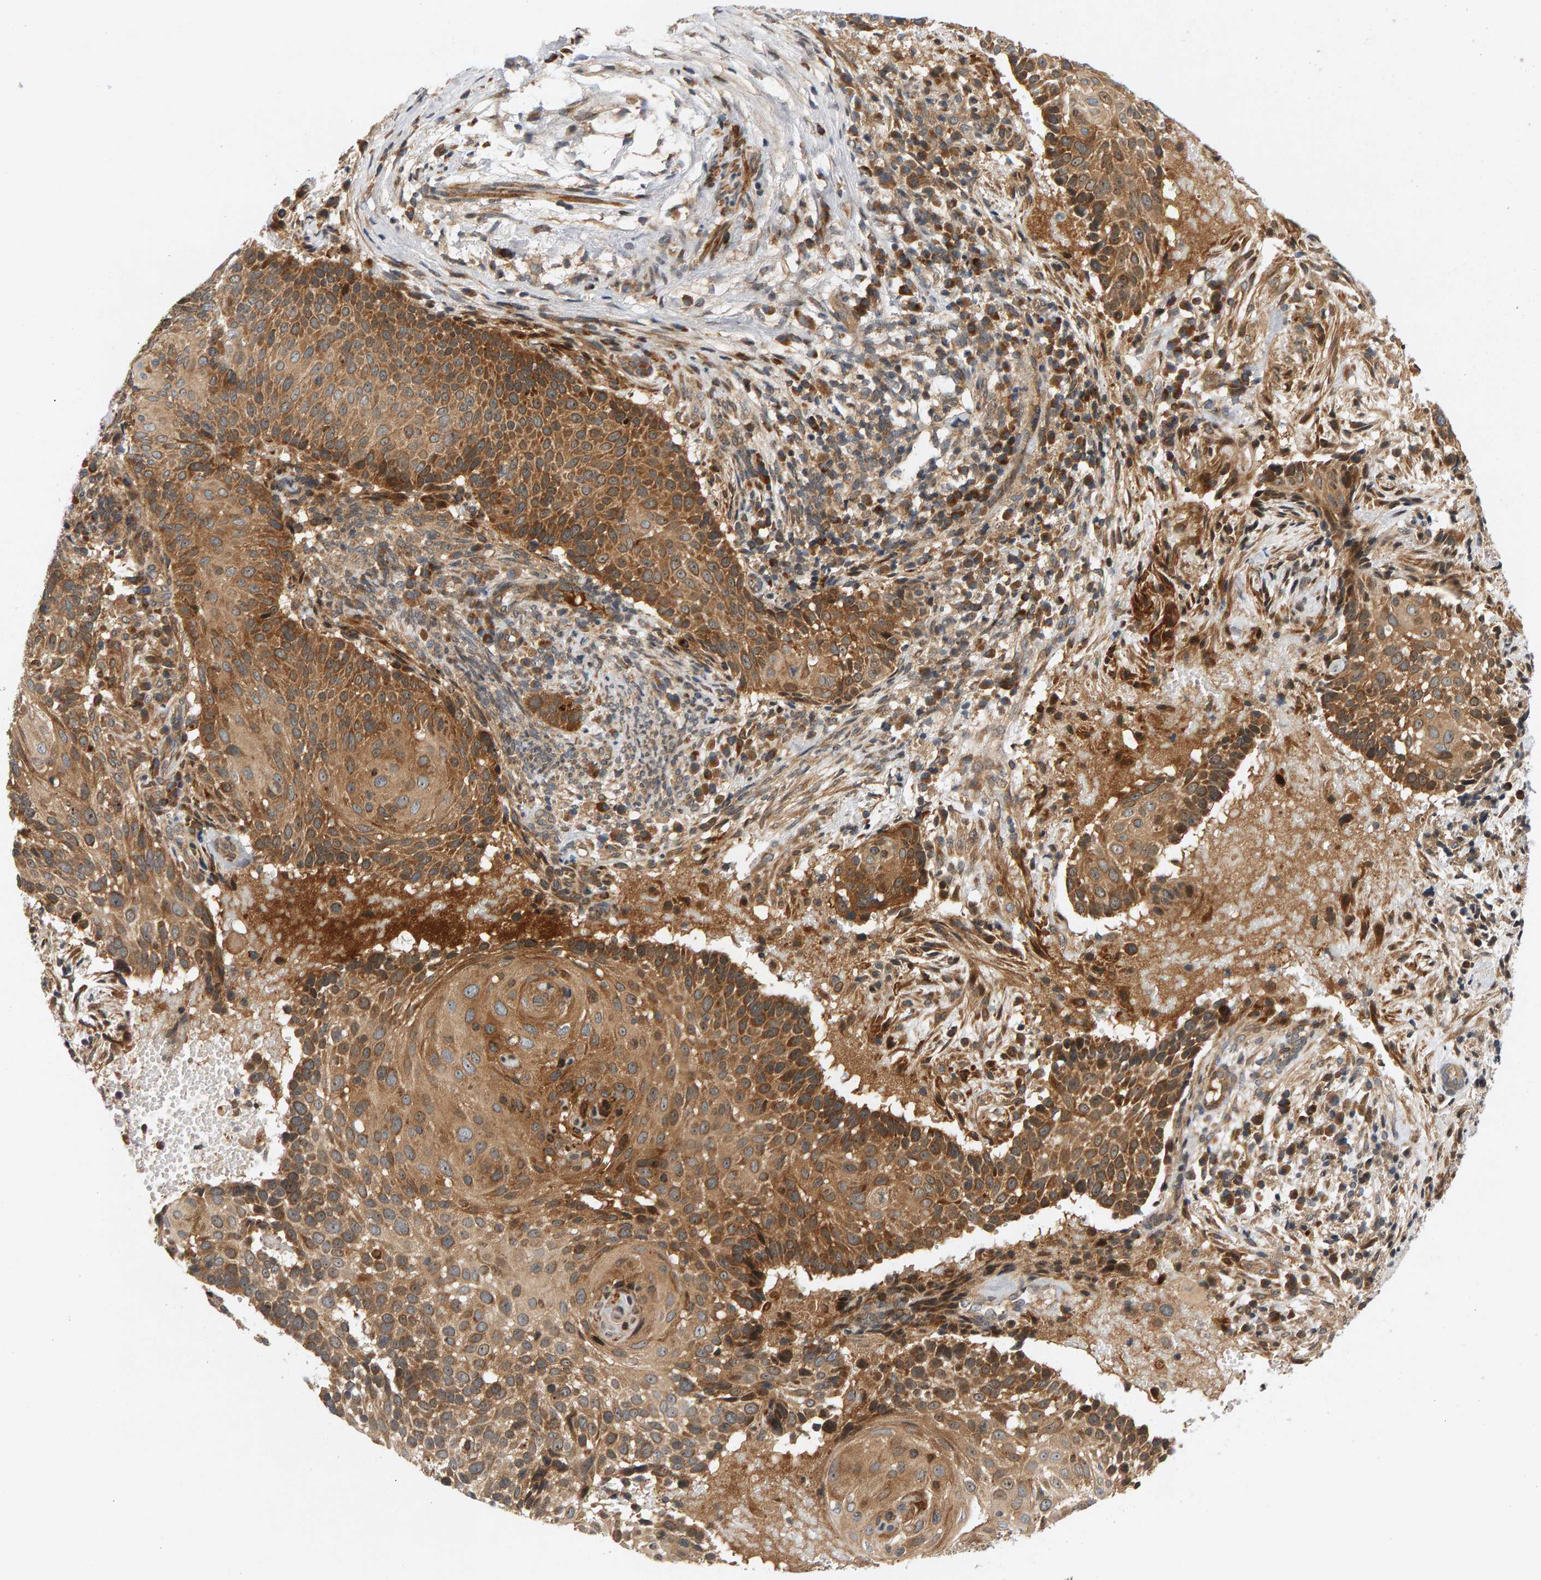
{"staining": {"intensity": "strong", "quantity": ">75%", "location": "cytoplasmic/membranous"}, "tissue": "cervical cancer", "cell_type": "Tumor cells", "image_type": "cancer", "snomed": [{"axis": "morphology", "description": "Squamous cell carcinoma, NOS"}, {"axis": "topography", "description": "Cervix"}], "caption": "Tumor cells exhibit high levels of strong cytoplasmic/membranous expression in approximately >75% of cells in human cervical cancer. Using DAB (3,3'-diaminobenzidine) (brown) and hematoxylin (blue) stains, captured at high magnification using brightfield microscopy.", "gene": "BAHCC1", "patient": {"sex": "female", "age": 74}}